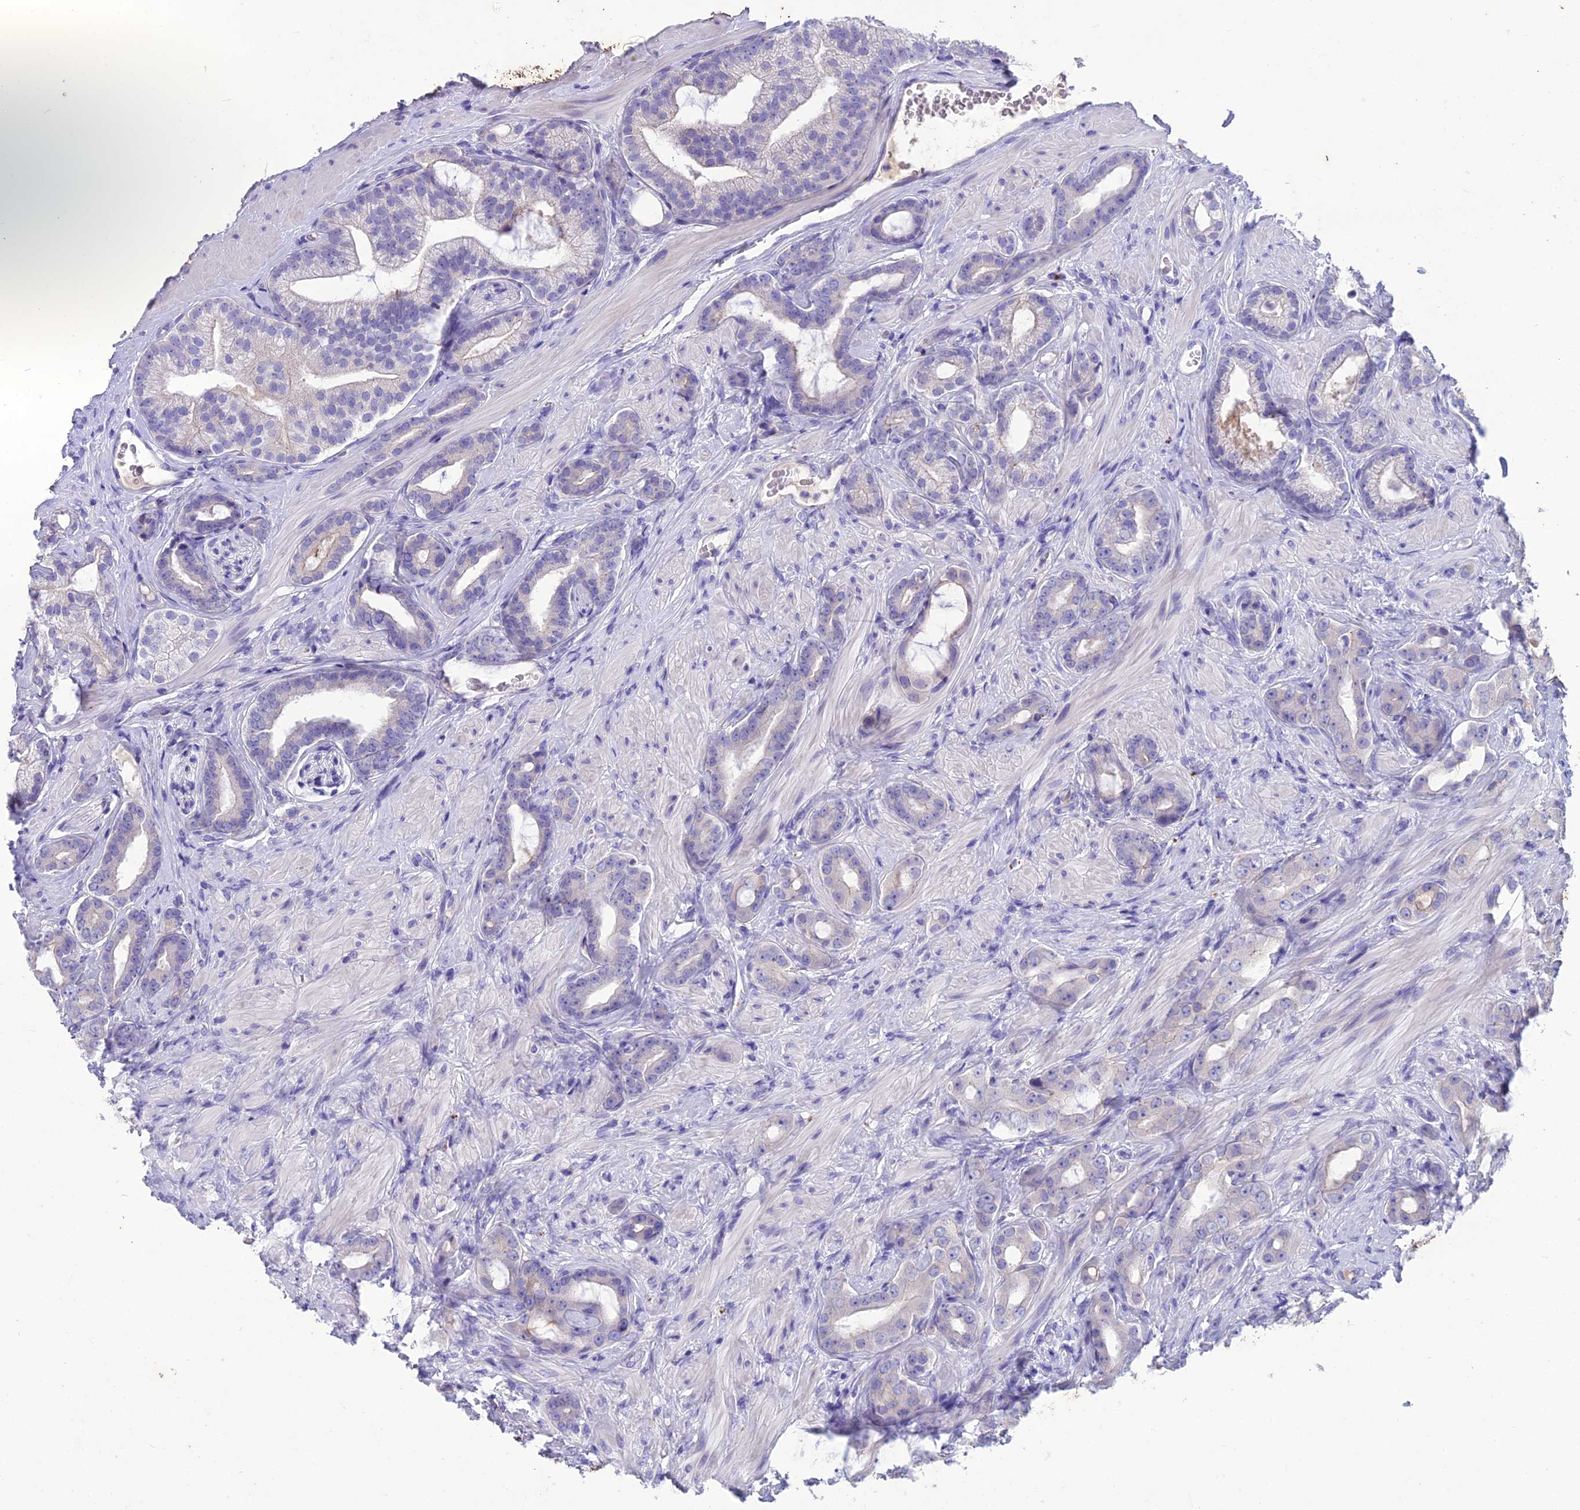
{"staining": {"intensity": "negative", "quantity": "none", "location": "none"}, "tissue": "prostate cancer", "cell_type": "Tumor cells", "image_type": "cancer", "snomed": [{"axis": "morphology", "description": "Adenocarcinoma, Low grade"}, {"axis": "topography", "description": "Prostate"}], "caption": "IHC photomicrograph of neoplastic tissue: human adenocarcinoma (low-grade) (prostate) stained with DAB displays no significant protein positivity in tumor cells.", "gene": "IFT172", "patient": {"sex": "male", "age": 57}}